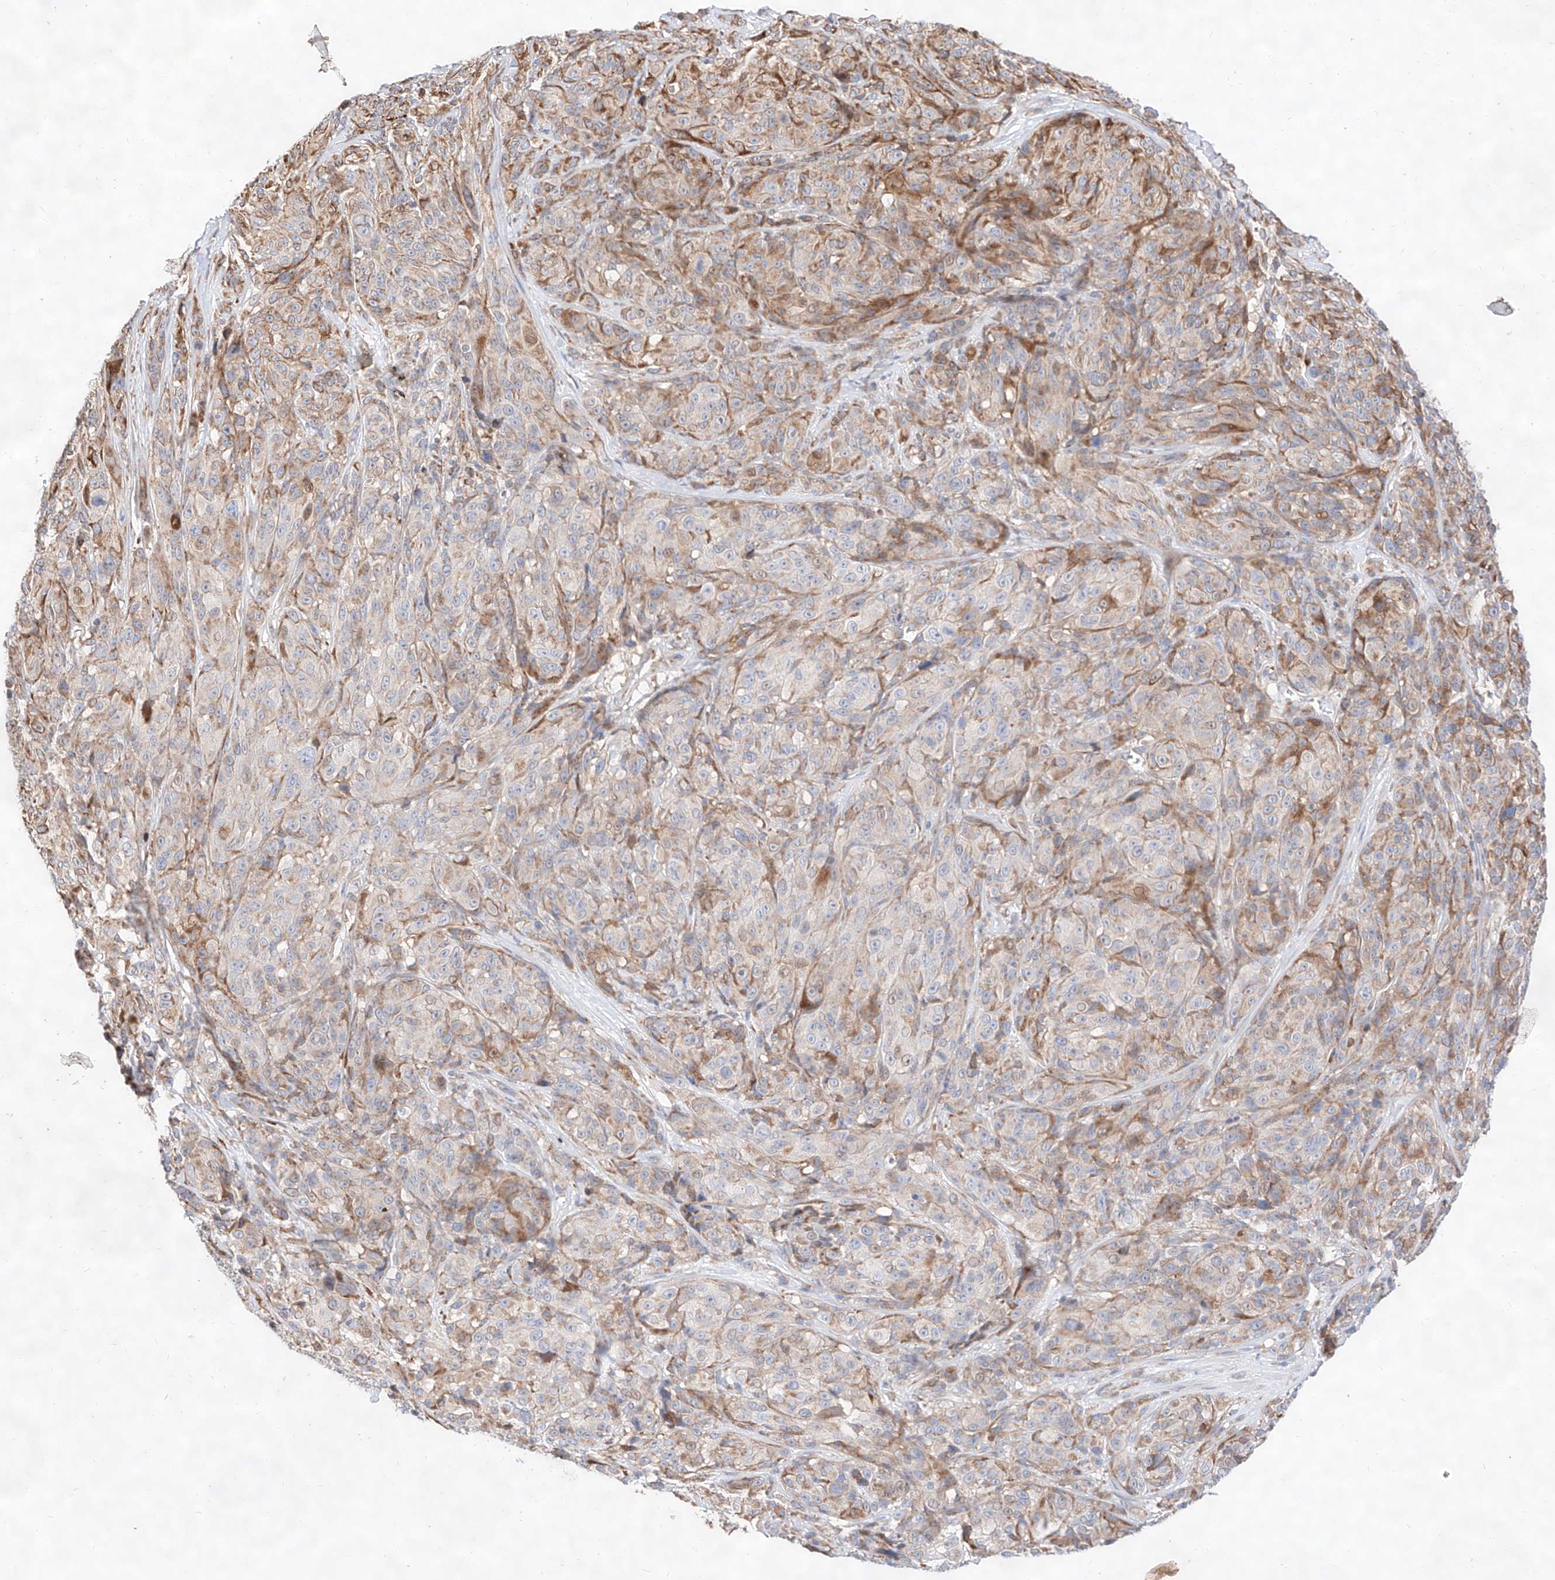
{"staining": {"intensity": "moderate", "quantity": ">75%", "location": "cytoplasmic/membranous"}, "tissue": "melanoma", "cell_type": "Tumor cells", "image_type": "cancer", "snomed": [{"axis": "morphology", "description": "Malignant melanoma, NOS"}, {"axis": "topography", "description": "Skin"}], "caption": "Melanoma stained with a protein marker exhibits moderate staining in tumor cells.", "gene": "ATP9B", "patient": {"sex": "male", "age": 73}}